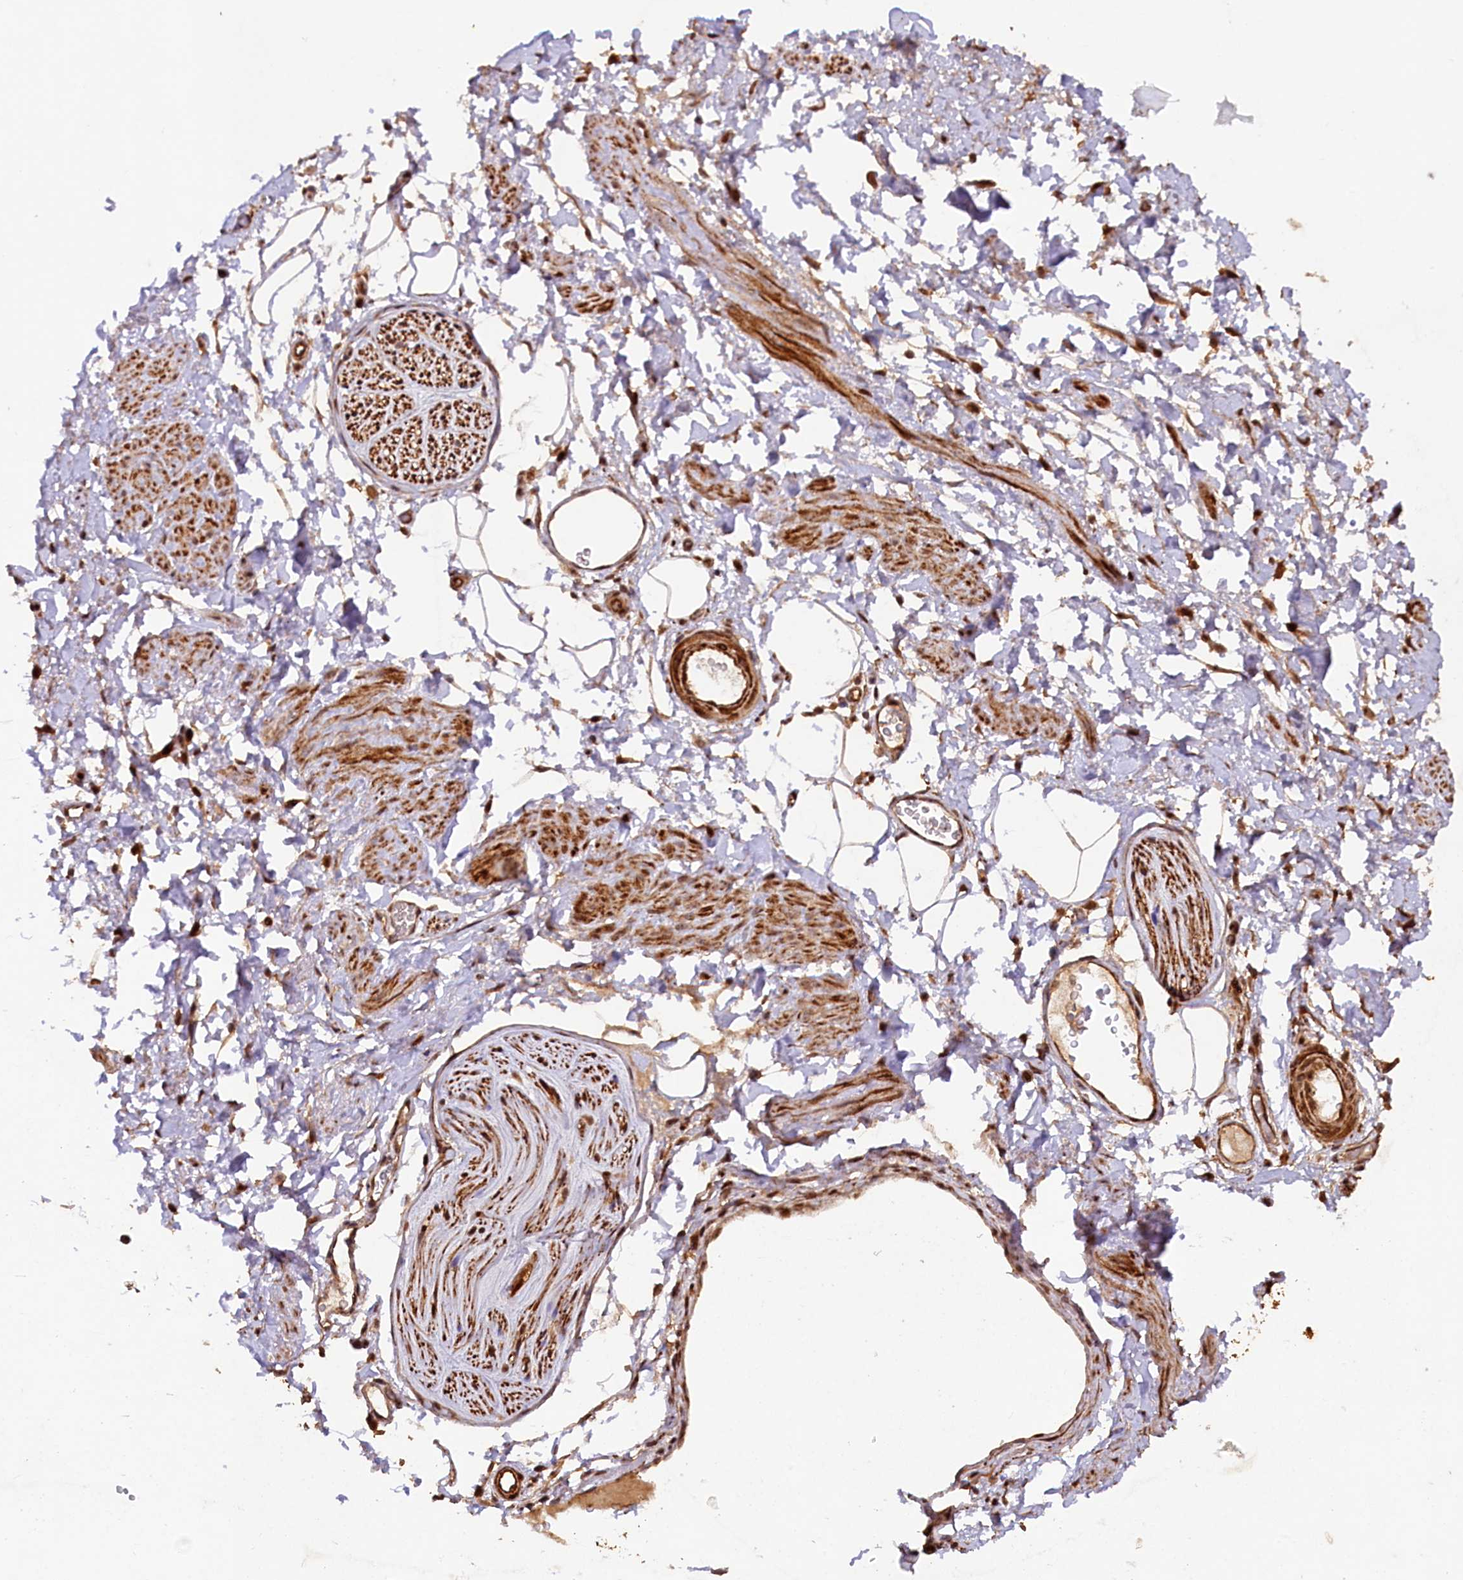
{"staining": {"intensity": "strong", "quantity": ">75%", "location": "cytoplasmic/membranous,nuclear"}, "tissue": "adipose tissue", "cell_type": "Adipocytes", "image_type": "normal", "snomed": [{"axis": "morphology", "description": "Normal tissue, NOS"}, {"axis": "morphology", "description": "Adenocarcinoma, NOS"}, {"axis": "topography", "description": "Rectum"}, {"axis": "topography", "description": "Vagina"}, {"axis": "topography", "description": "Peripheral nerve tissue"}], "caption": "Human adipose tissue stained for a protein (brown) demonstrates strong cytoplasmic/membranous,nuclear positive positivity in approximately >75% of adipocytes.", "gene": "SHPRH", "patient": {"sex": "female", "age": 71}}